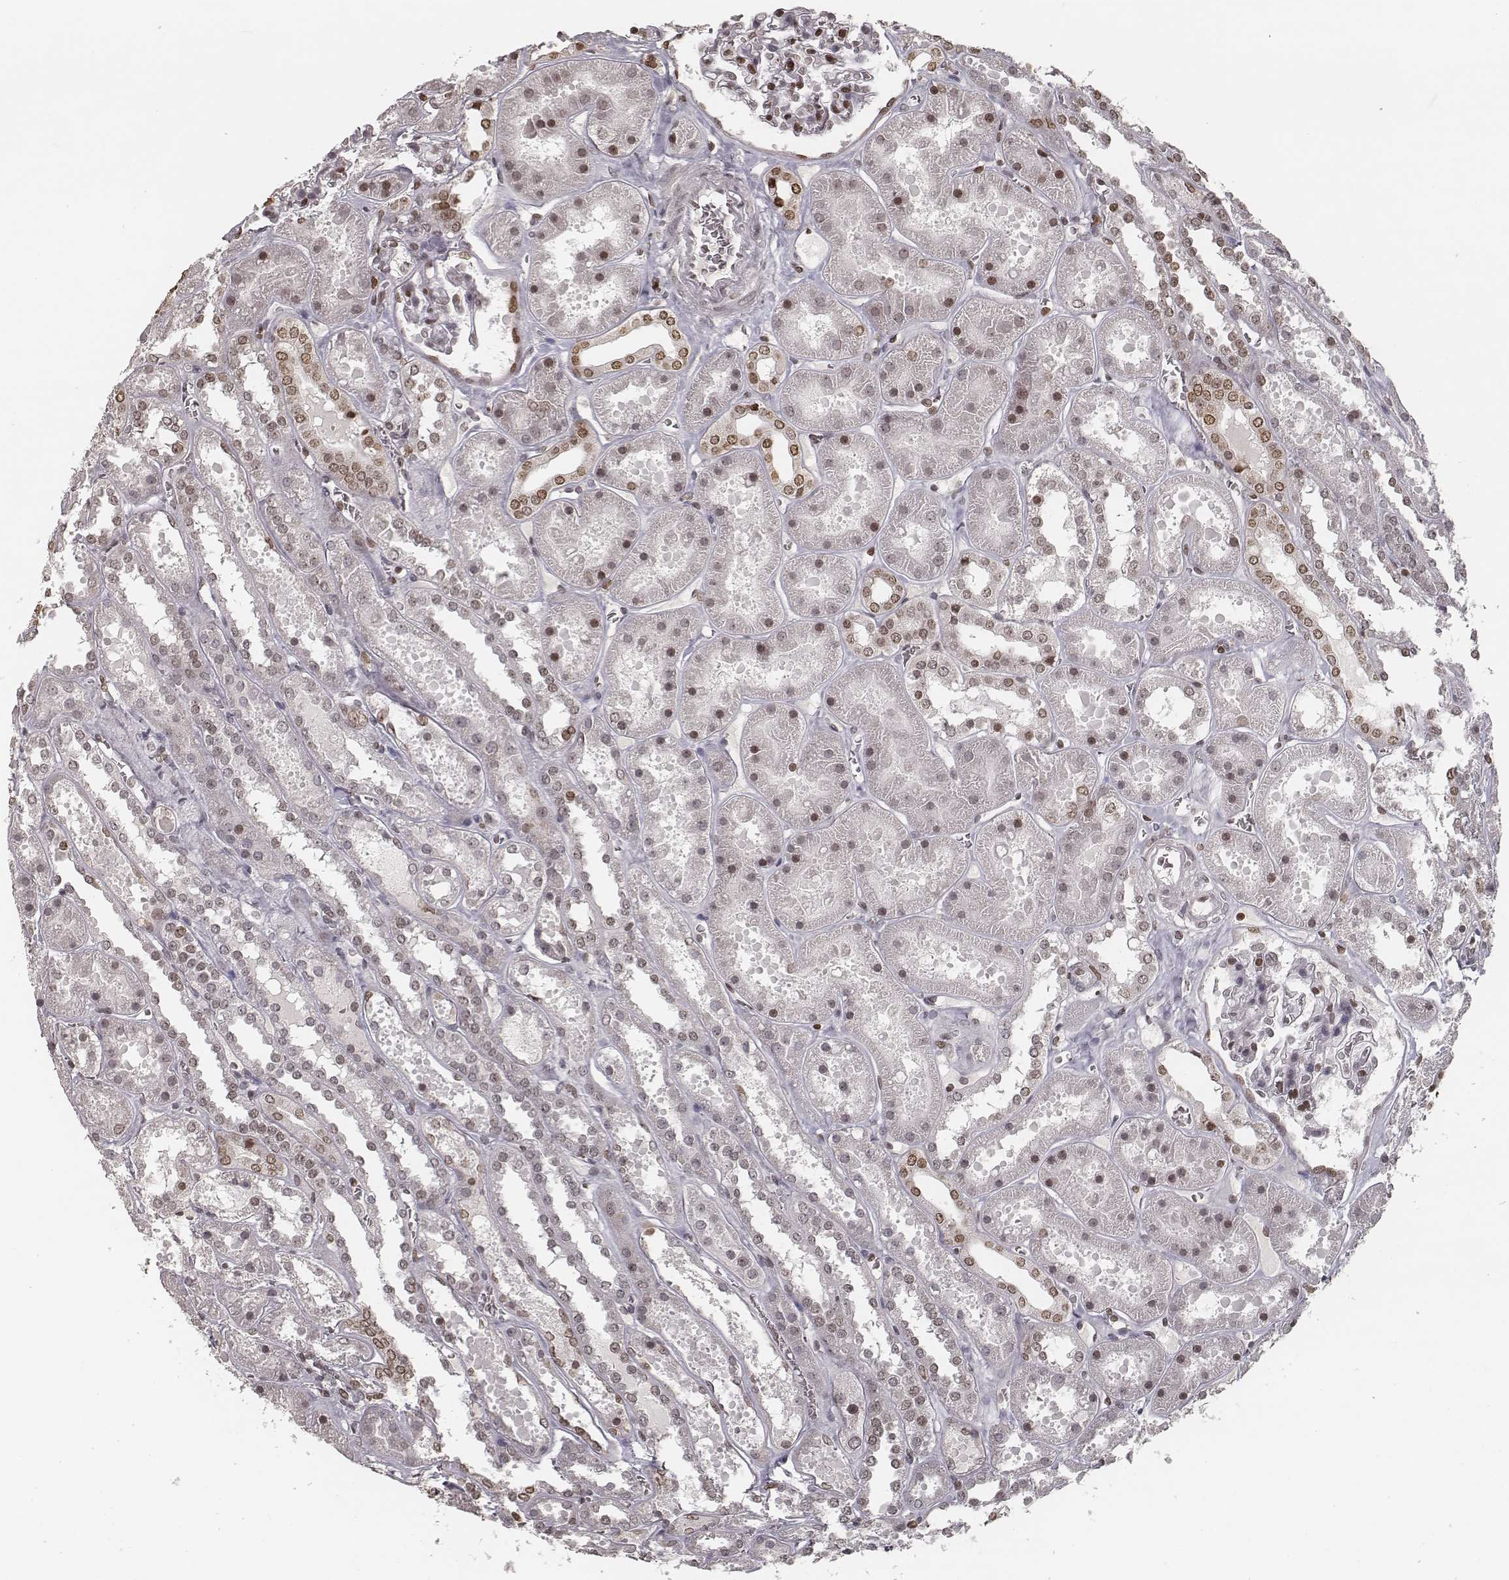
{"staining": {"intensity": "moderate", "quantity": ">75%", "location": "nuclear"}, "tissue": "kidney", "cell_type": "Cells in glomeruli", "image_type": "normal", "snomed": [{"axis": "morphology", "description": "Normal tissue, NOS"}, {"axis": "topography", "description": "Kidney"}], "caption": "IHC of normal human kidney displays medium levels of moderate nuclear positivity in approximately >75% of cells in glomeruli.", "gene": "HMGA2", "patient": {"sex": "female", "age": 41}}